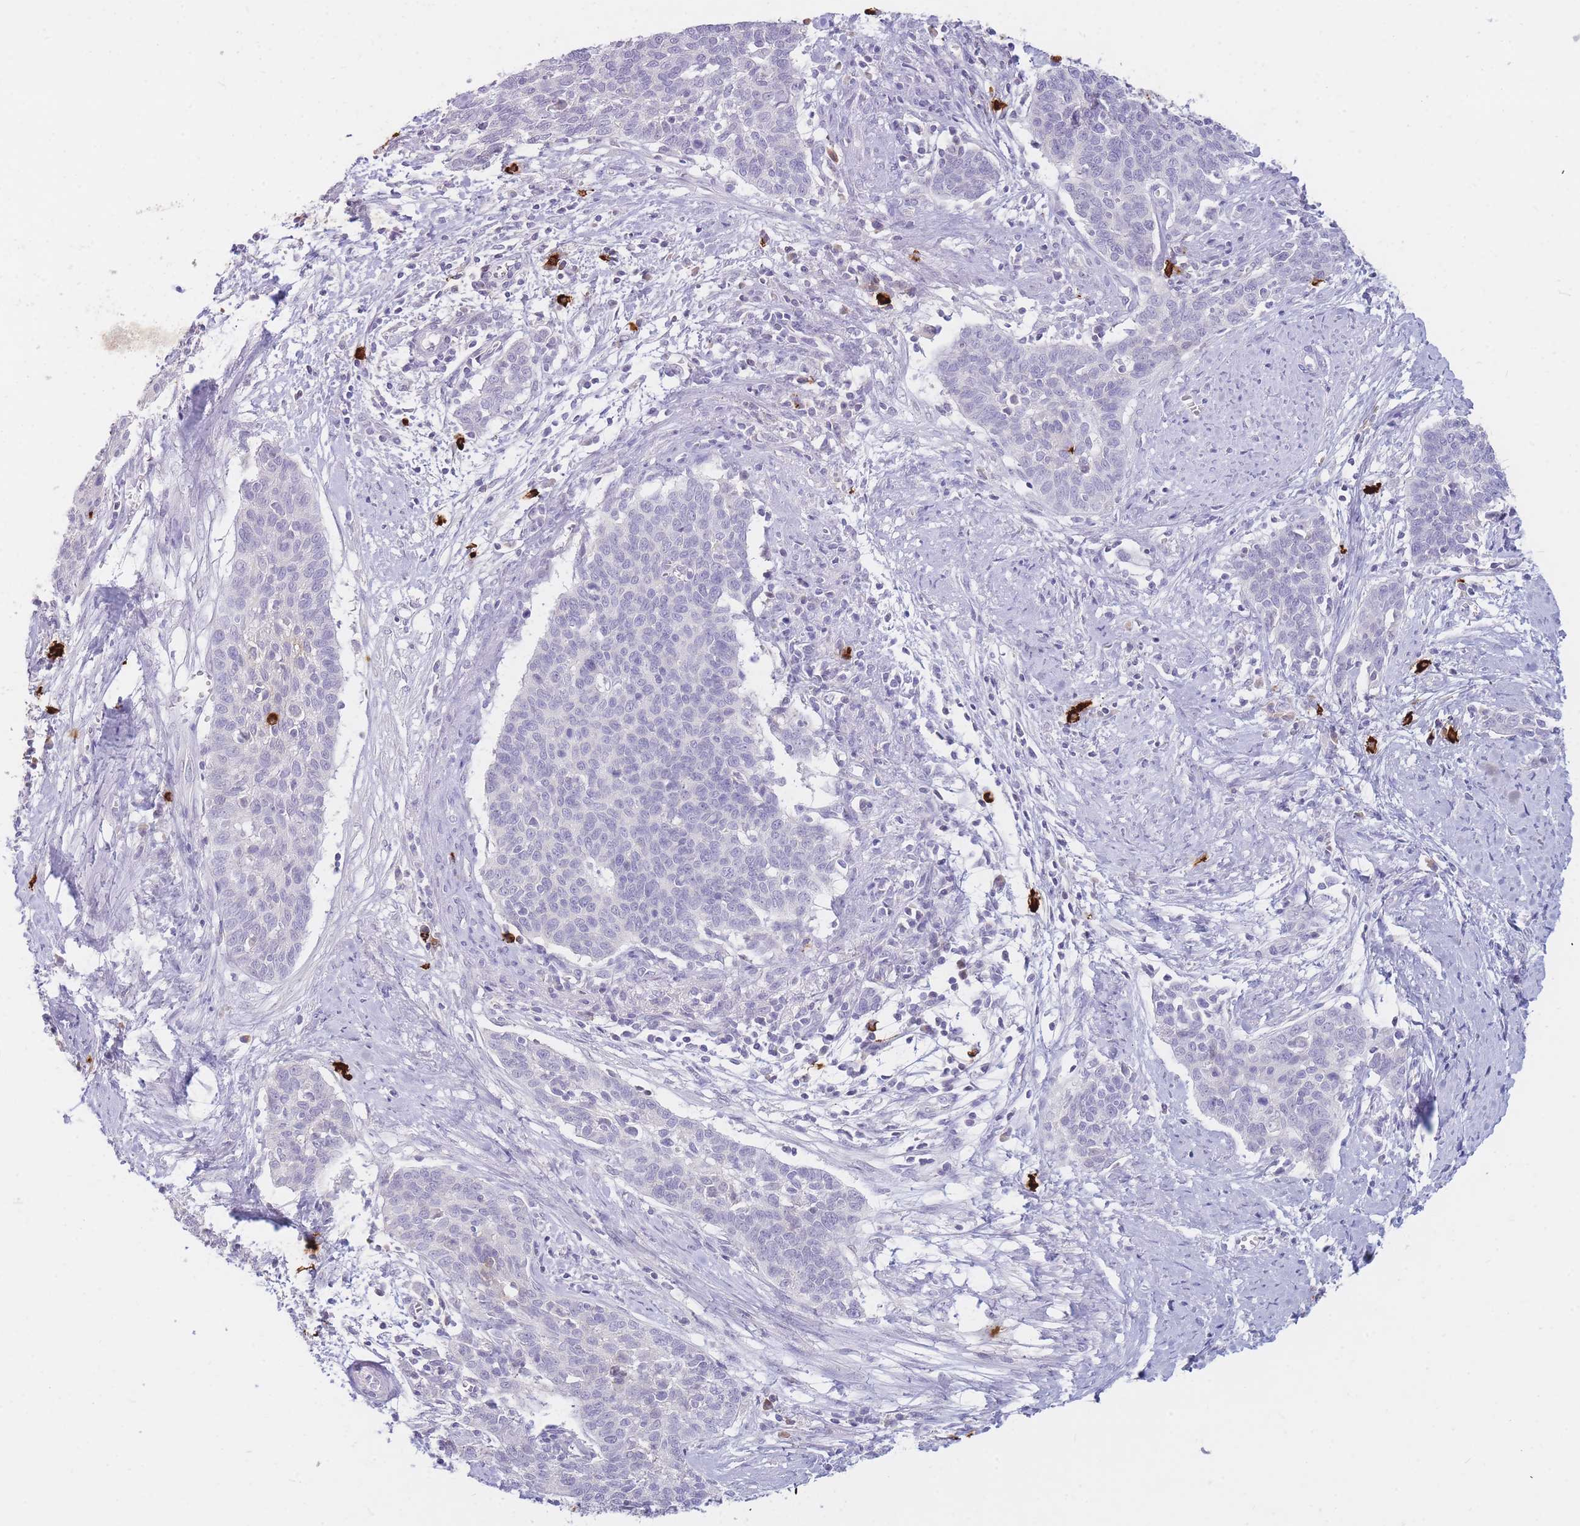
{"staining": {"intensity": "negative", "quantity": "none", "location": "none"}, "tissue": "cervical cancer", "cell_type": "Tumor cells", "image_type": "cancer", "snomed": [{"axis": "morphology", "description": "Squamous cell carcinoma, NOS"}, {"axis": "topography", "description": "Cervix"}], "caption": "Cervical squamous cell carcinoma was stained to show a protein in brown. There is no significant staining in tumor cells.", "gene": "TPSD1", "patient": {"sex": "female", "age": 39}}